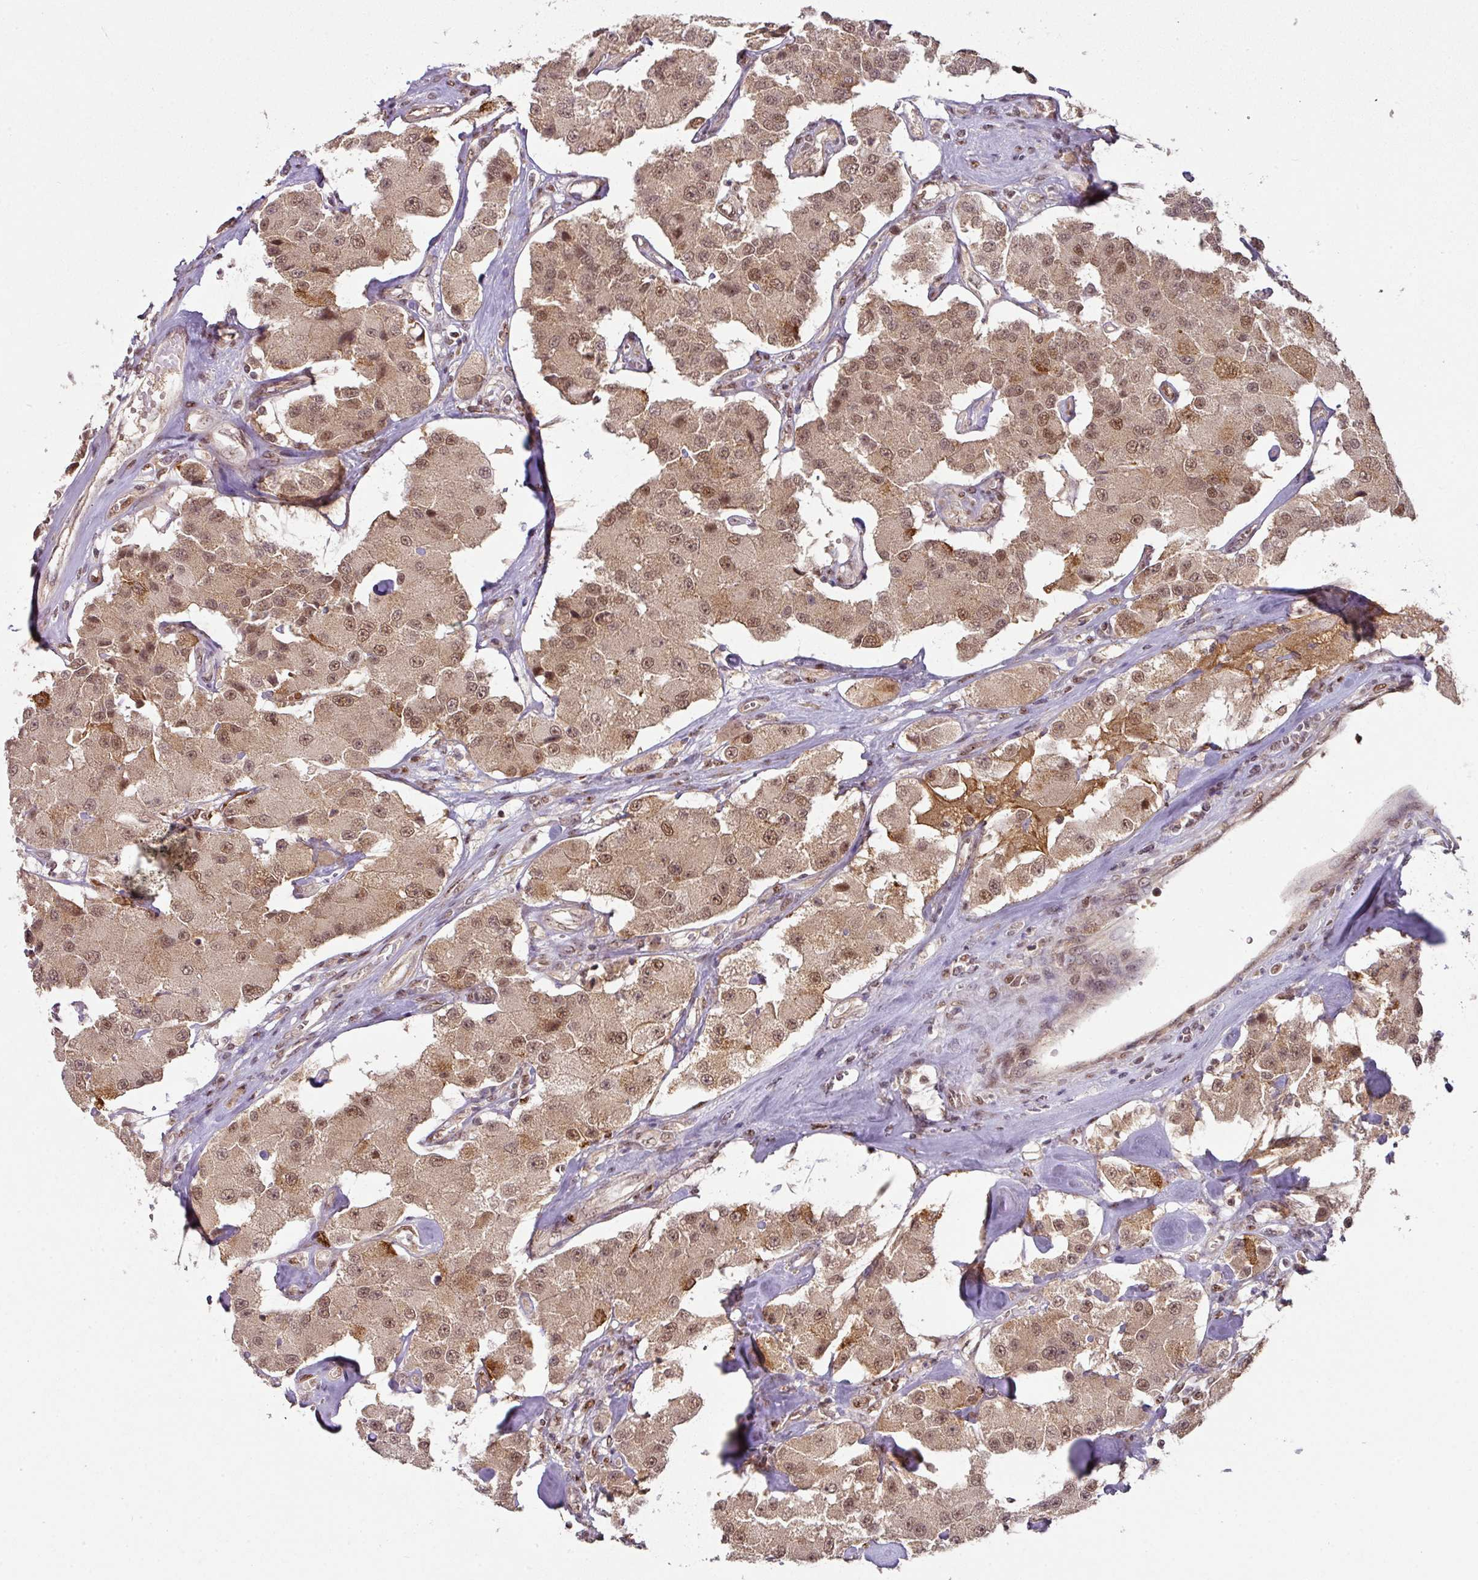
{"staining": {"intensity": "moderate", "quantity": ">75%", "location": "cytoplasmic/membranous,nuclear"}, "tissue": "carcinoid", "cell_type": "Tumor cells", "image_type": "cancer", "snomed": [{"axis": "morphology", "description": "Carcinoid, malignant, NOS"}, {"axis": "topography", "description": "Pancreas"}], "caption": "Carcinoid stained for a protein (brown) demonstrates moderate cytoplasmic/membranous and nuclear positive staining in approximately >75% of tumor cells.", "gene": "RANBP9", "patient": {"sex": "male", "age": 41}}